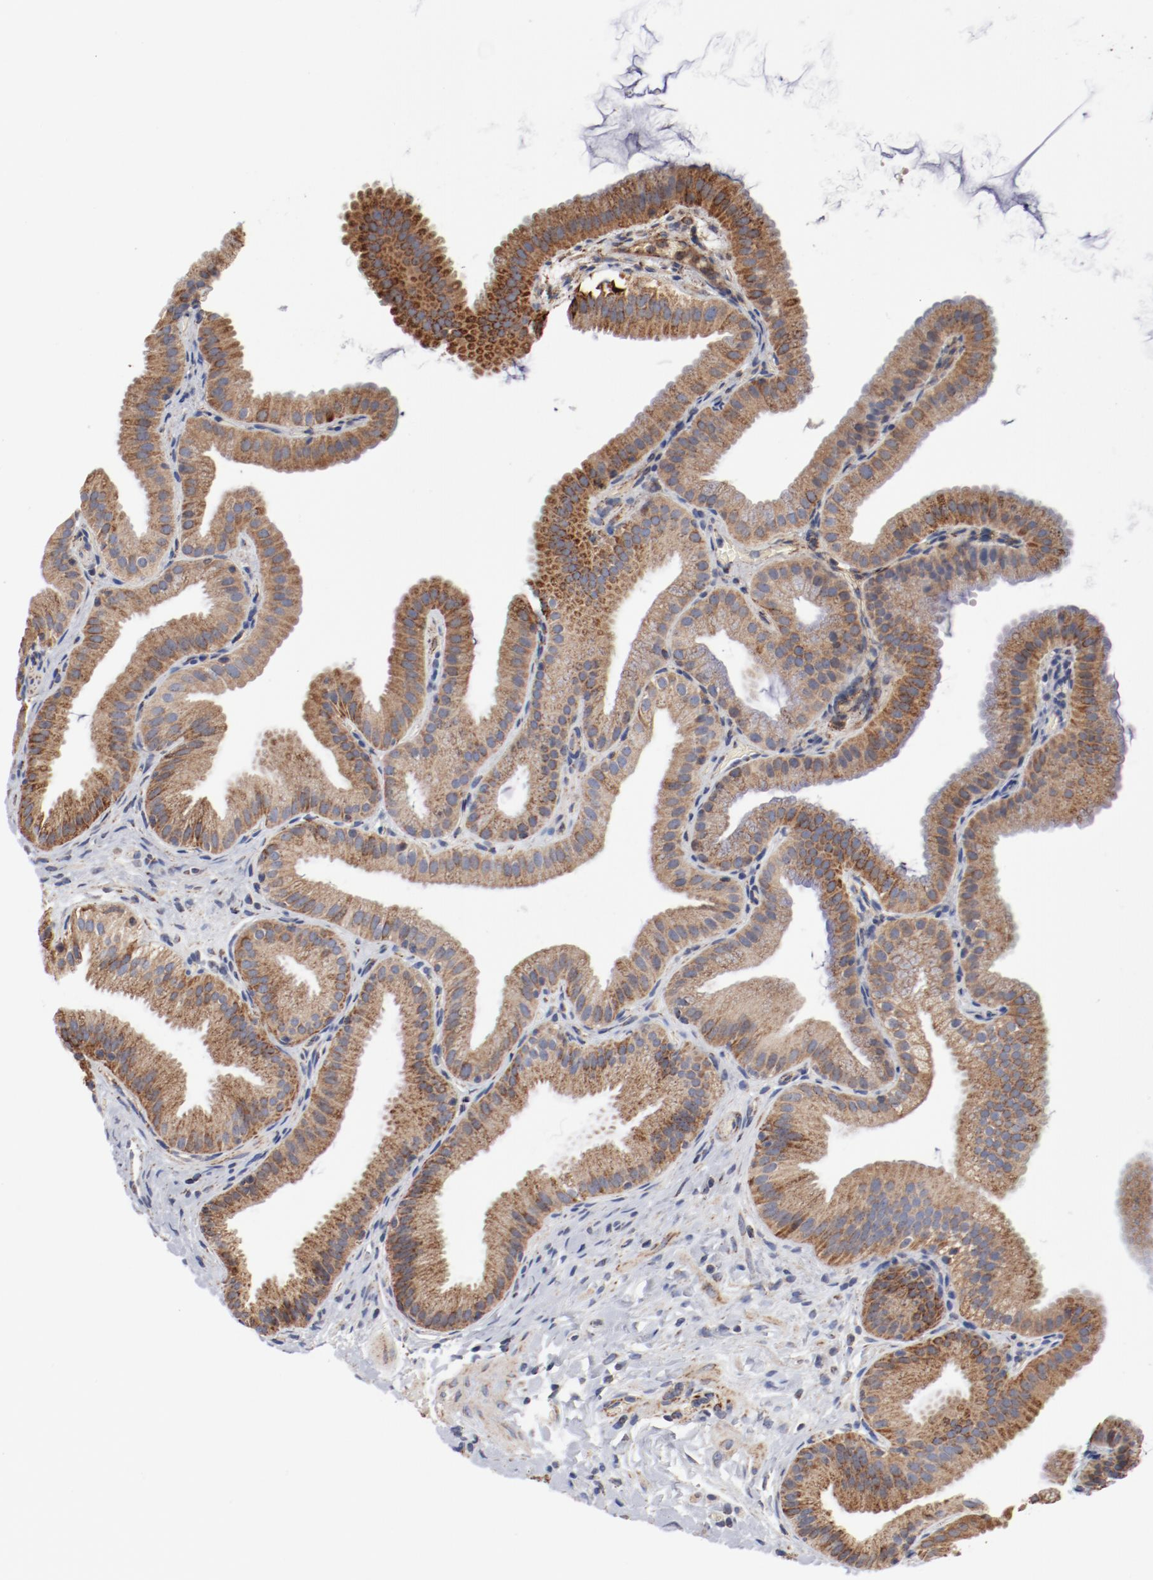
{"staining": {"intensity": "moderate", "quantity": ">75%", "location": "cytoplasmic/membranous"}, "tissue": "gallbladder", "cell_type": "Glandular cells", "image_type": "normal", "snomed": [{"axis": "morphology", "description": "Normal tissue, NOS"}, {"axis": "topography", "description": "Gallbladder"}], "caption": "DAB (3,3'-diaminobenzidine) immunohistochemical staining of normal gallbladder shows moderate cytoplasmic/membranous protein staining in approximately >75% of glandular cells.", "gene": "NDUFV2", "patient": {"sex": "female", "age": 63}}